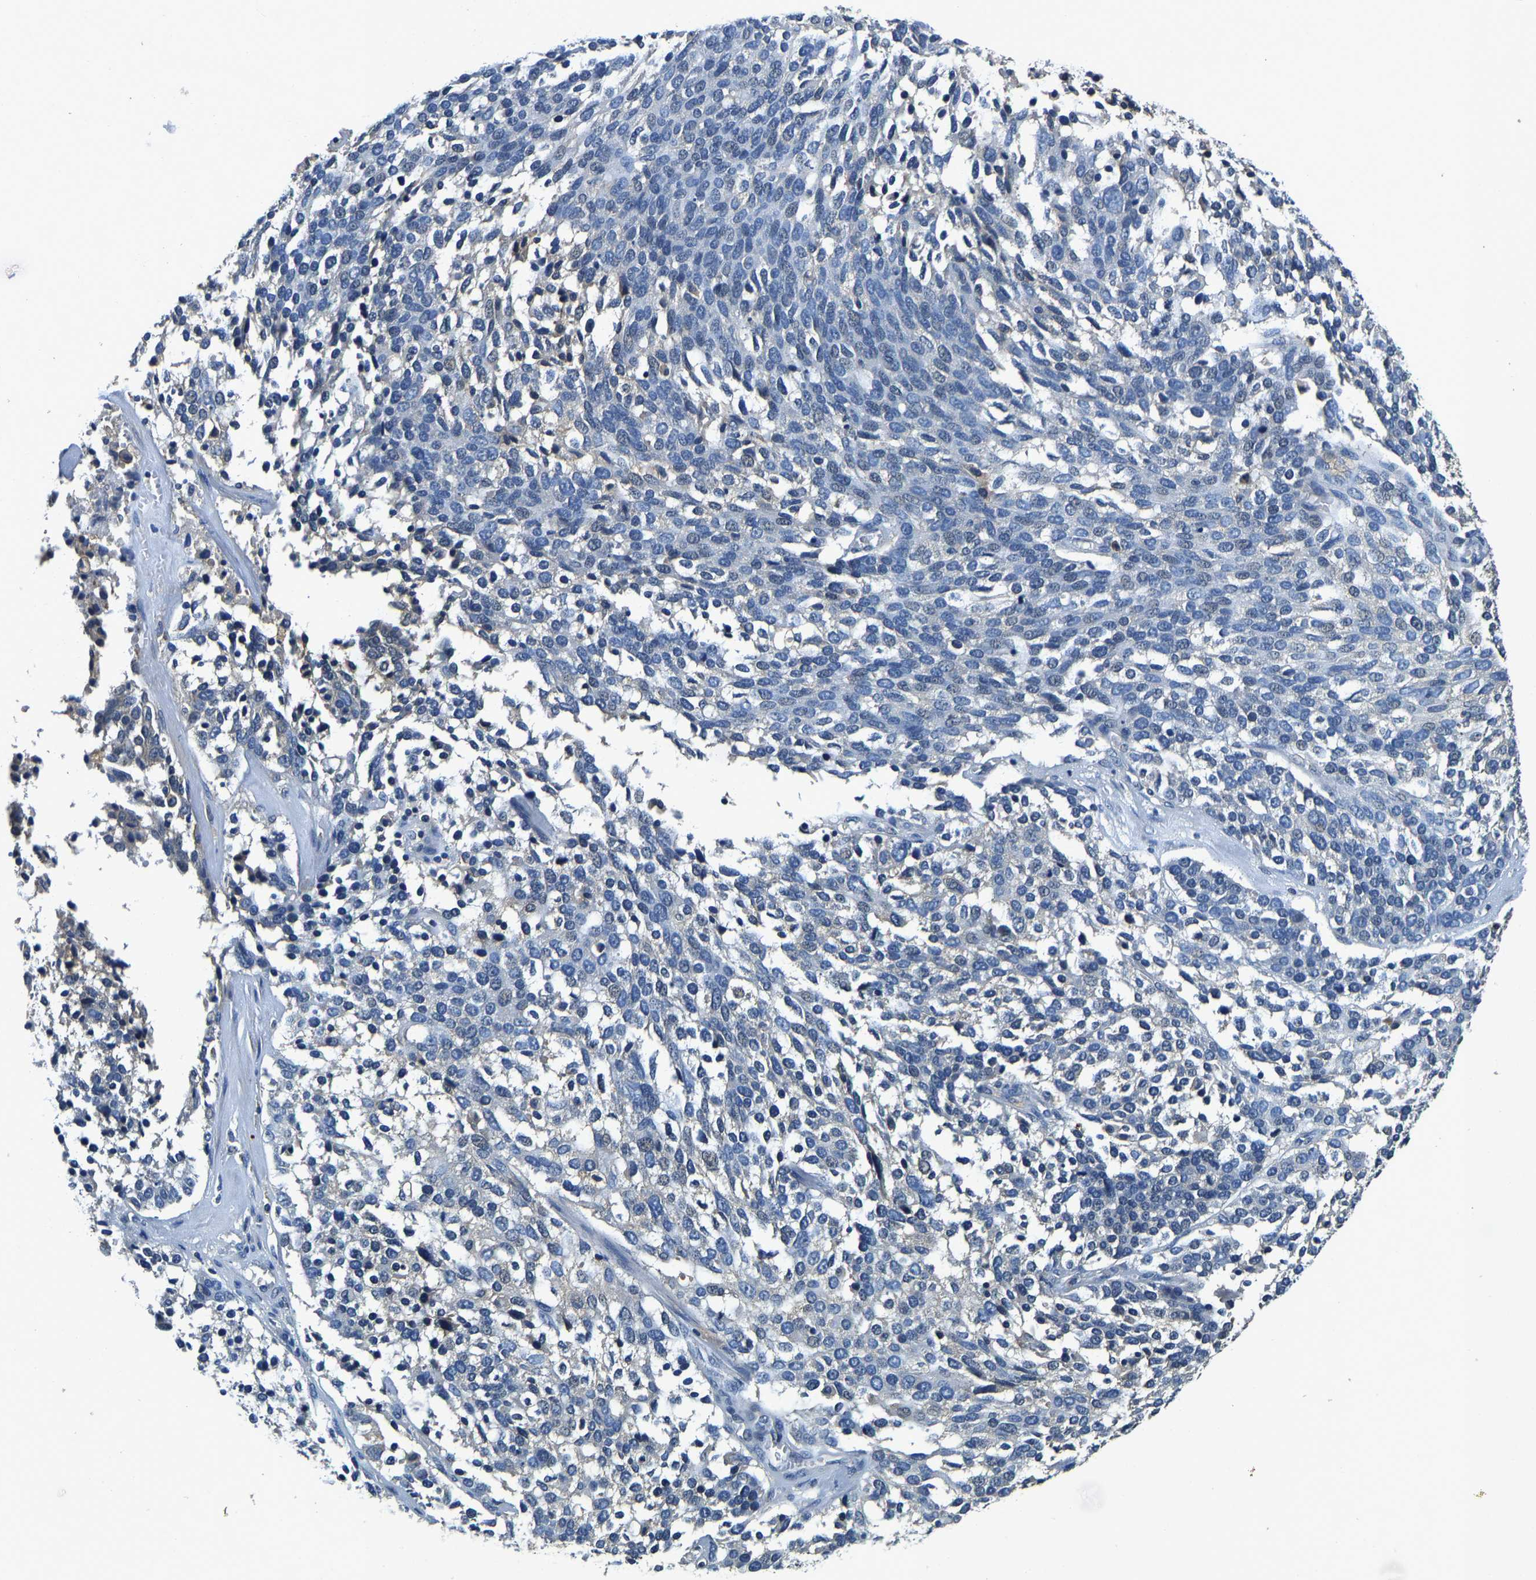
{"staining": {"intensity": "negative", "quantity": "none", "location": "none"}, "tissue": "ovarian cancer", "cell_type": "Tumor cells", "image_type": "cancer", "snomed": [{"axis": "morphology", "description": "Cystadenocarcinoma, serous, NOS"}, {"axis": "topography", "description": "Ovary"}], "caption": "This is an IHC image of ovarian serous cystadenocarcinoma. There is no staining in tumor cells.", "gene": "RESF1", "patient": {"sex": "female", "age": 44}}